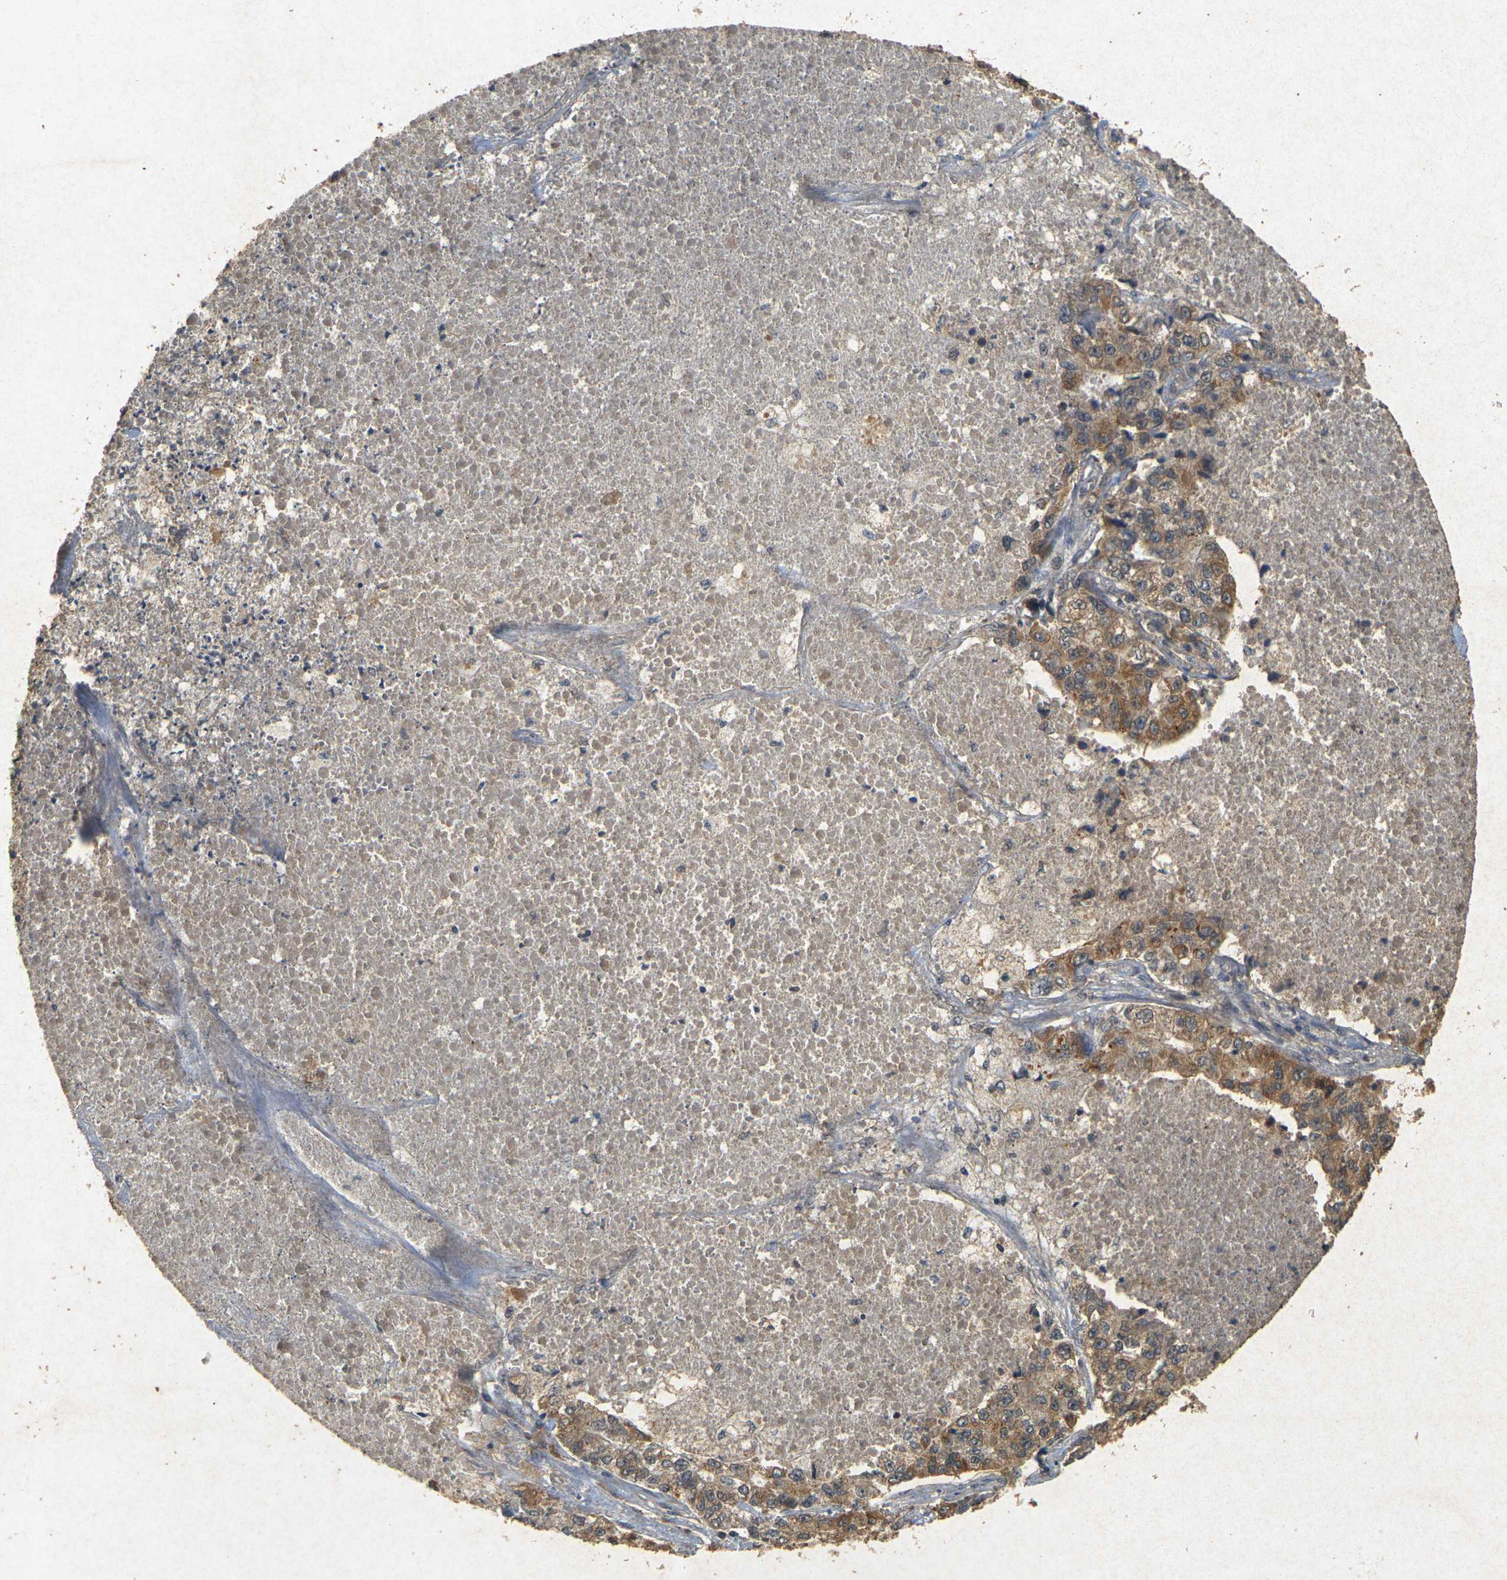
{"staining": {"intensity": "moderate", "quantity": ">75%", "location": "cytoplasmic/membranous"}, "tissue": "lung cancer", "cell_type": "Tumor cells", "image_type": "cancer", "snomed": [{"axis": "morphology", "description": "Adenocarcinoma, NOS"}, {"axis": "topography", "description": "Lung"}], "caption": "This micrograph exhibits immunohistochemistry staining of human adenocarcinoma (lung), with medium moderate cytoplasmic/membranous positivity in about >75% of tumor cells.", "gene": "ERN1", "patient": {"sex": "male", "age": 49}}